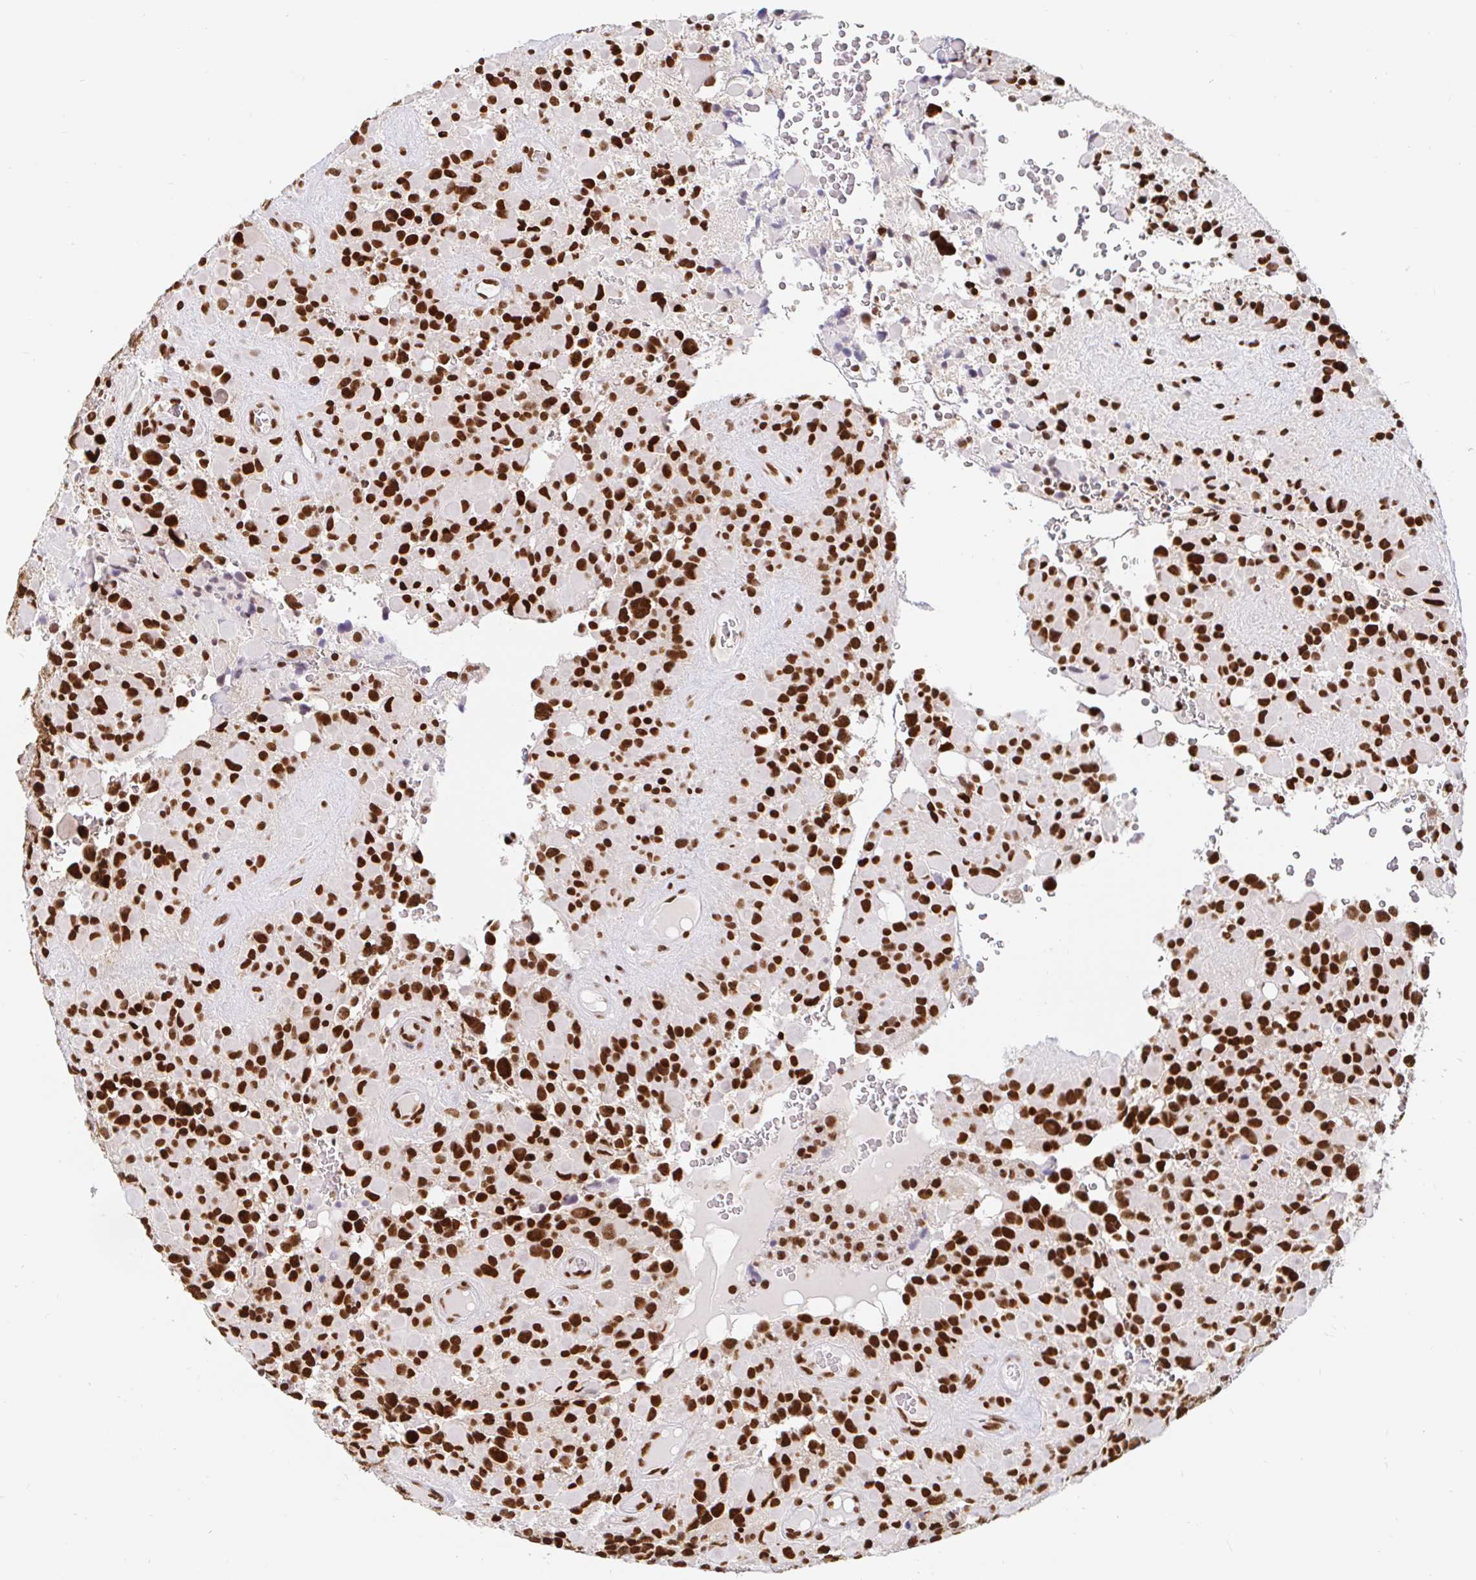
{"staining": {"intensity": "strong", "quantity": ">75%", "location": "nuclear"}, "tissue": "glioma", "cell_type": "Tumor cells", "image_type": "cancer", "snomed": [{"axis": "morphology", "description": "Glioma, malignant, High grade"}, {"axis": "topography", "description": "Brain"}], "caption": "Immunohistochemical staining of glioma demonstrates strong nuclear protein expression in approximately >75% of tumor cells.", "gene": "RBMX", "patient": {"sex": "female", "age": 40}}